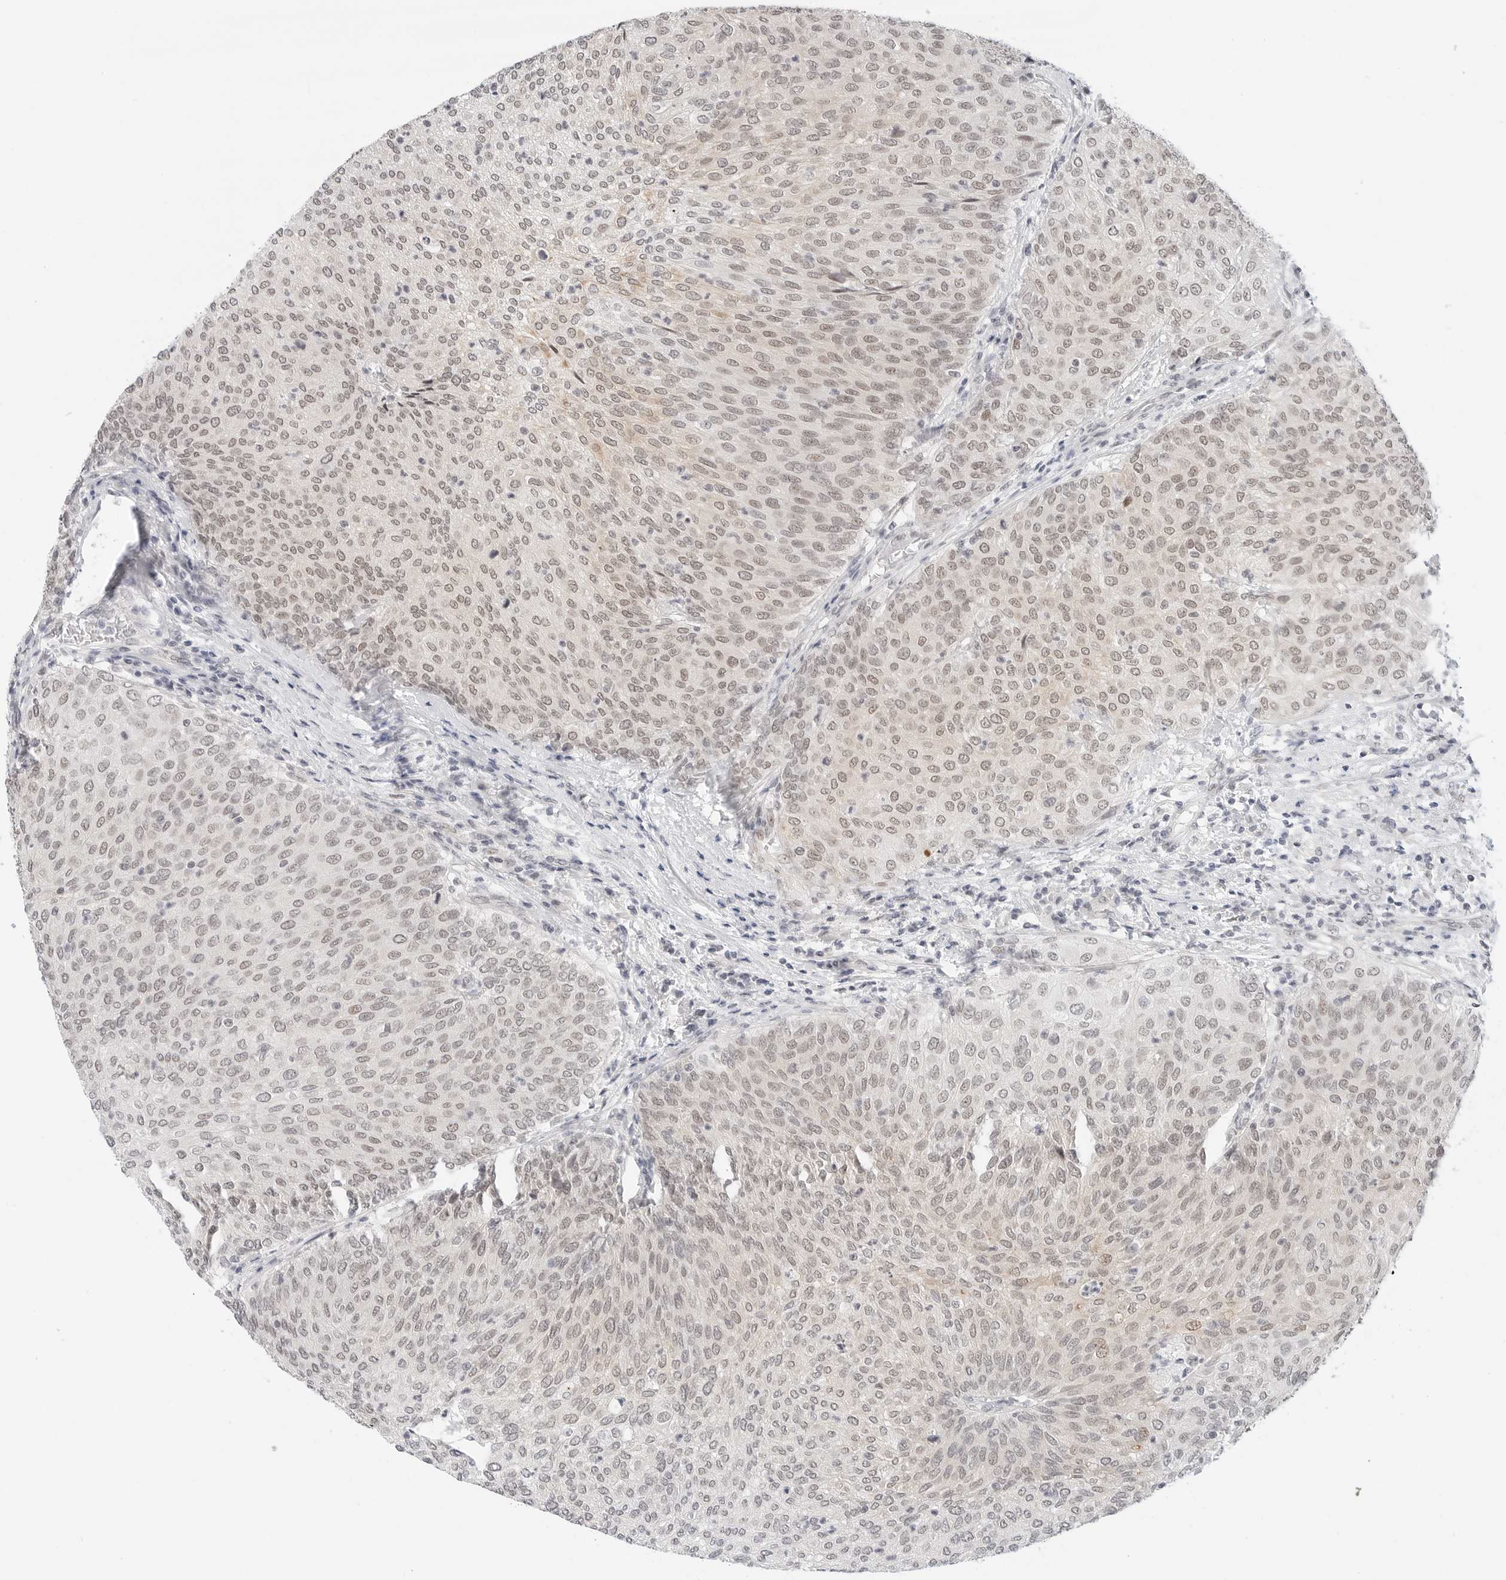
{"staining": {"intensity": "weak", "quantity": ">75%", "location": "nuclear"}, "tissue": "urothelial cancer", "cell_type": "Tumor cells", "image_type": "cancer", "snomed": [{"axis": "morphology", "description": "Urothelial carcinoma, Low grade"}, {"axis": "topography", "description": "Urinary bladder"}], "caption": "Protein staining of urothelial cancer tissue demonstrates weak nuclear expression in about >75% of tumor cells. (IHC, brightfield microscopy, high magnification).", "gene": "TSEN2", "patient": {"sex": "female", "age": 79}}